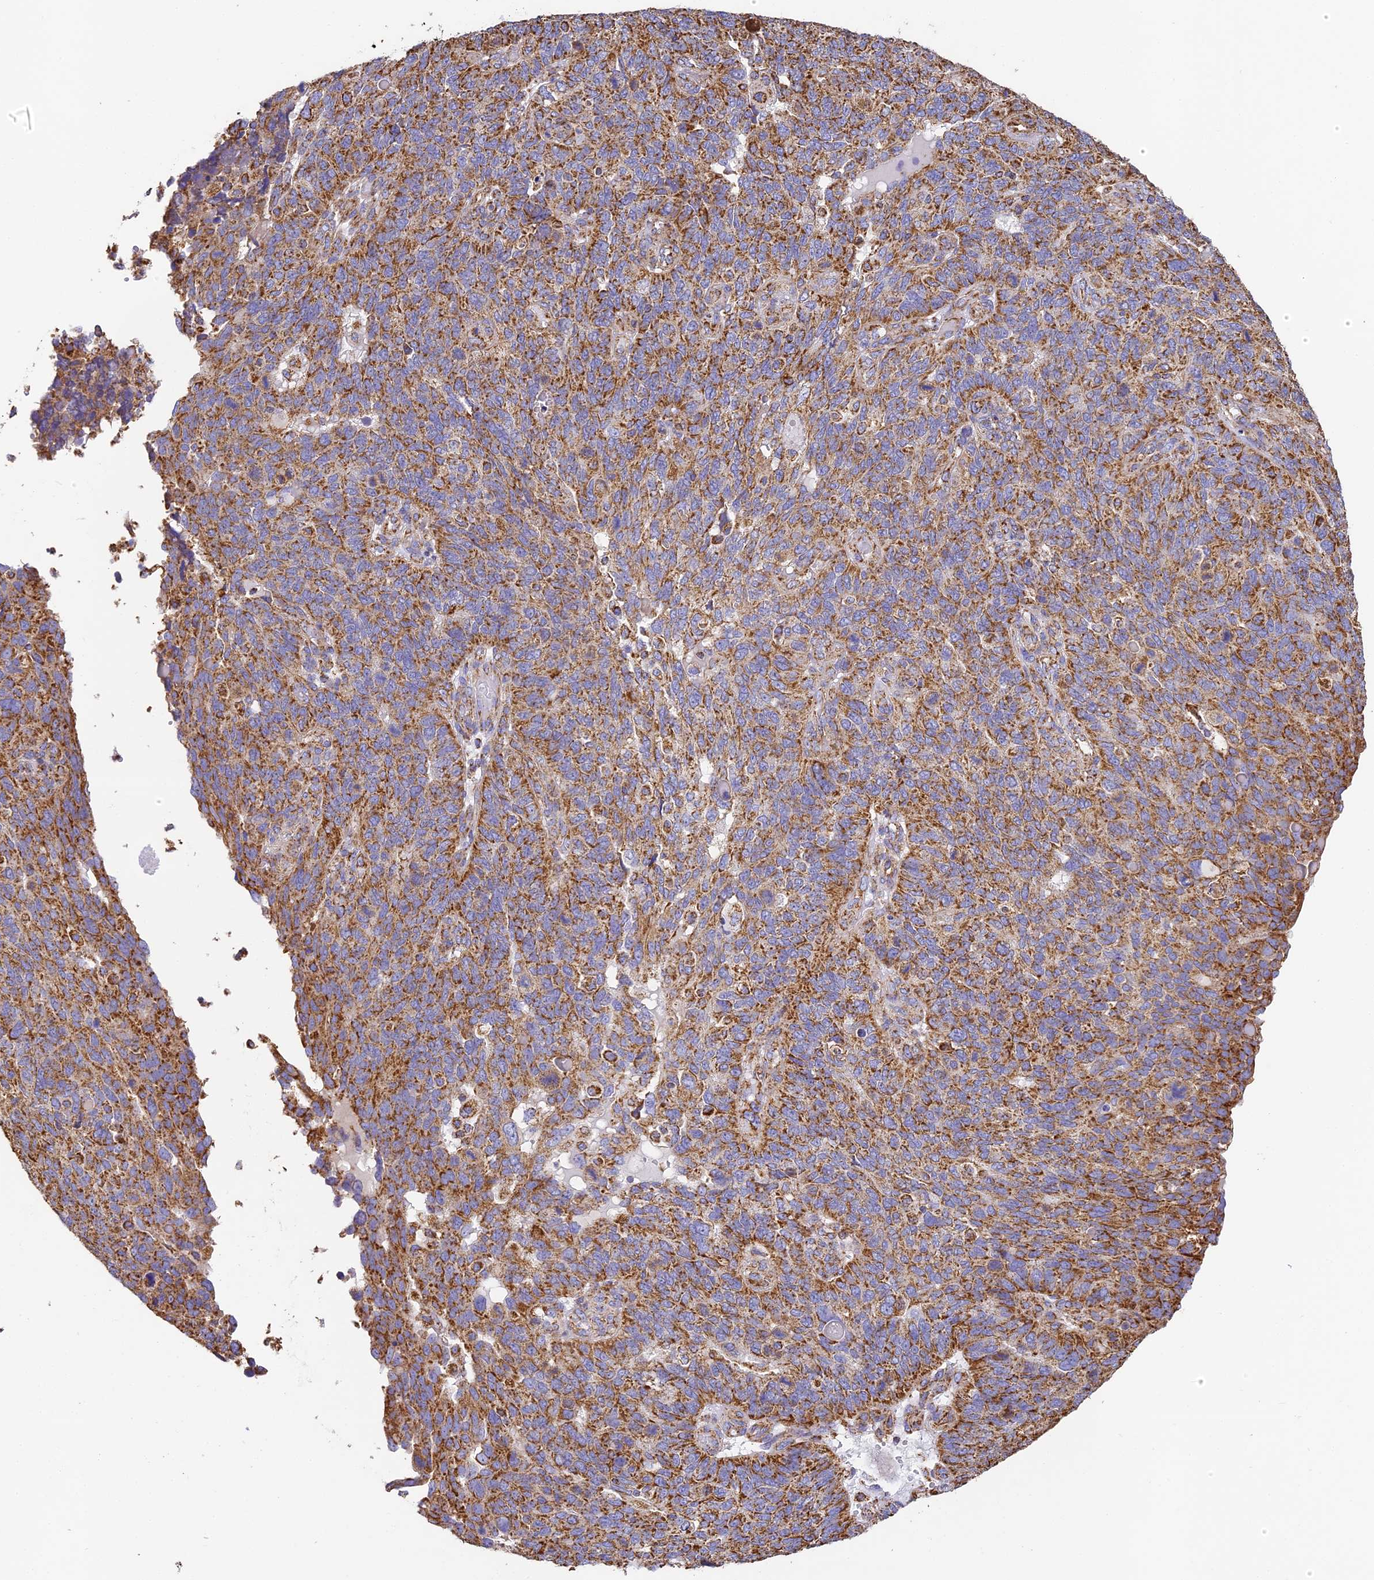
{"staining": {"intensity": "moderate", "quantity": ">75%", "location": "cytoplasmic/membranous"}, "tissue": "endometrial cancer", "cell_type": "Tumor cells", "image_type": "cancer", "snomed": [{"axis": "morphology", "description": "Adenocarcinoma, NOS"}, {"axis": "topography", "description": "Endometrium"}], "caption": "Immunohistochemical staining of human adenocarcinoma (endometrial) exhibits moderate cytoplasmic/membranous protein staining in approximately >75% of tumor cells.", "gene": "COX6C", "patient": {"sex": "female", "age": 66}}